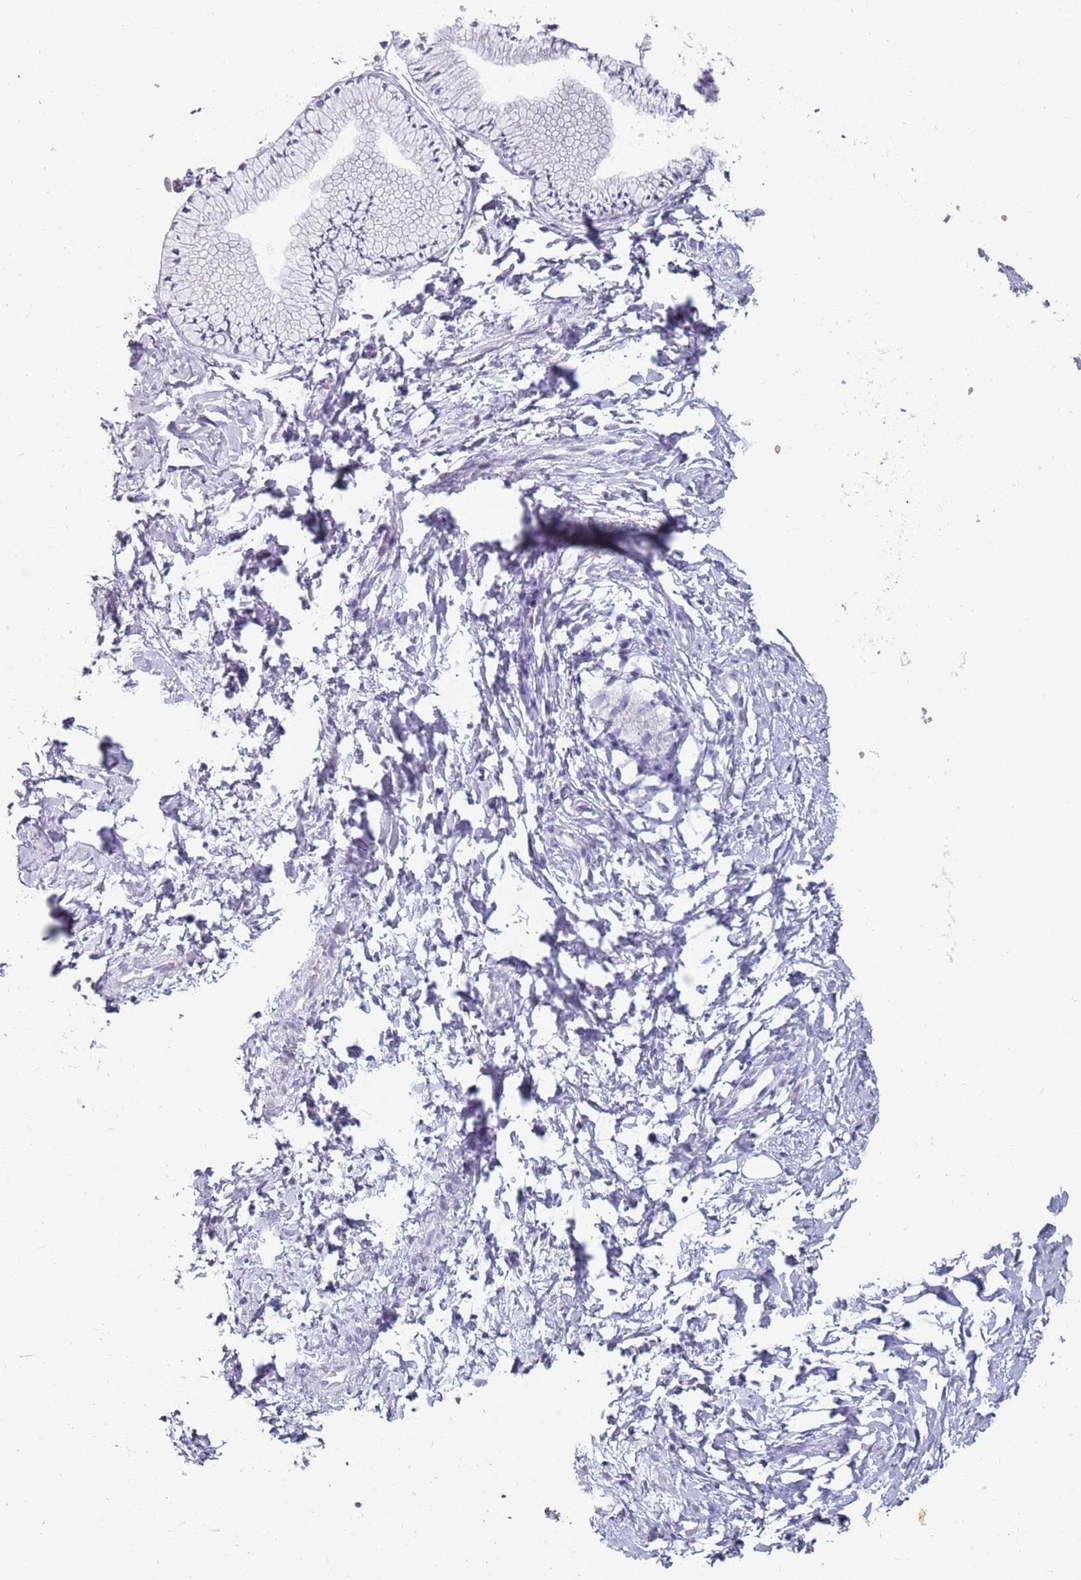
{"staining": {"intensity": "negative", "quantity": "none", "location": "none"}, "tissue": "cervix", "cell_type": "Glandular cells", "image_type": "normal", "snomed": [{"axis": "morphology", "description": "Normal tissue, NOS"}, {"axis": "topography", "description": "Cervix"}], "caption": "A high-resolution photomicrograph shows IHC staining of normal cervix, which exhibits no significant positivity in glandular cells. (DAB immunohistochemistry (IHC) with hematoxylin counter stain).", "gene": "DDX4", "patient": {"sex": "female", "age": 33}}